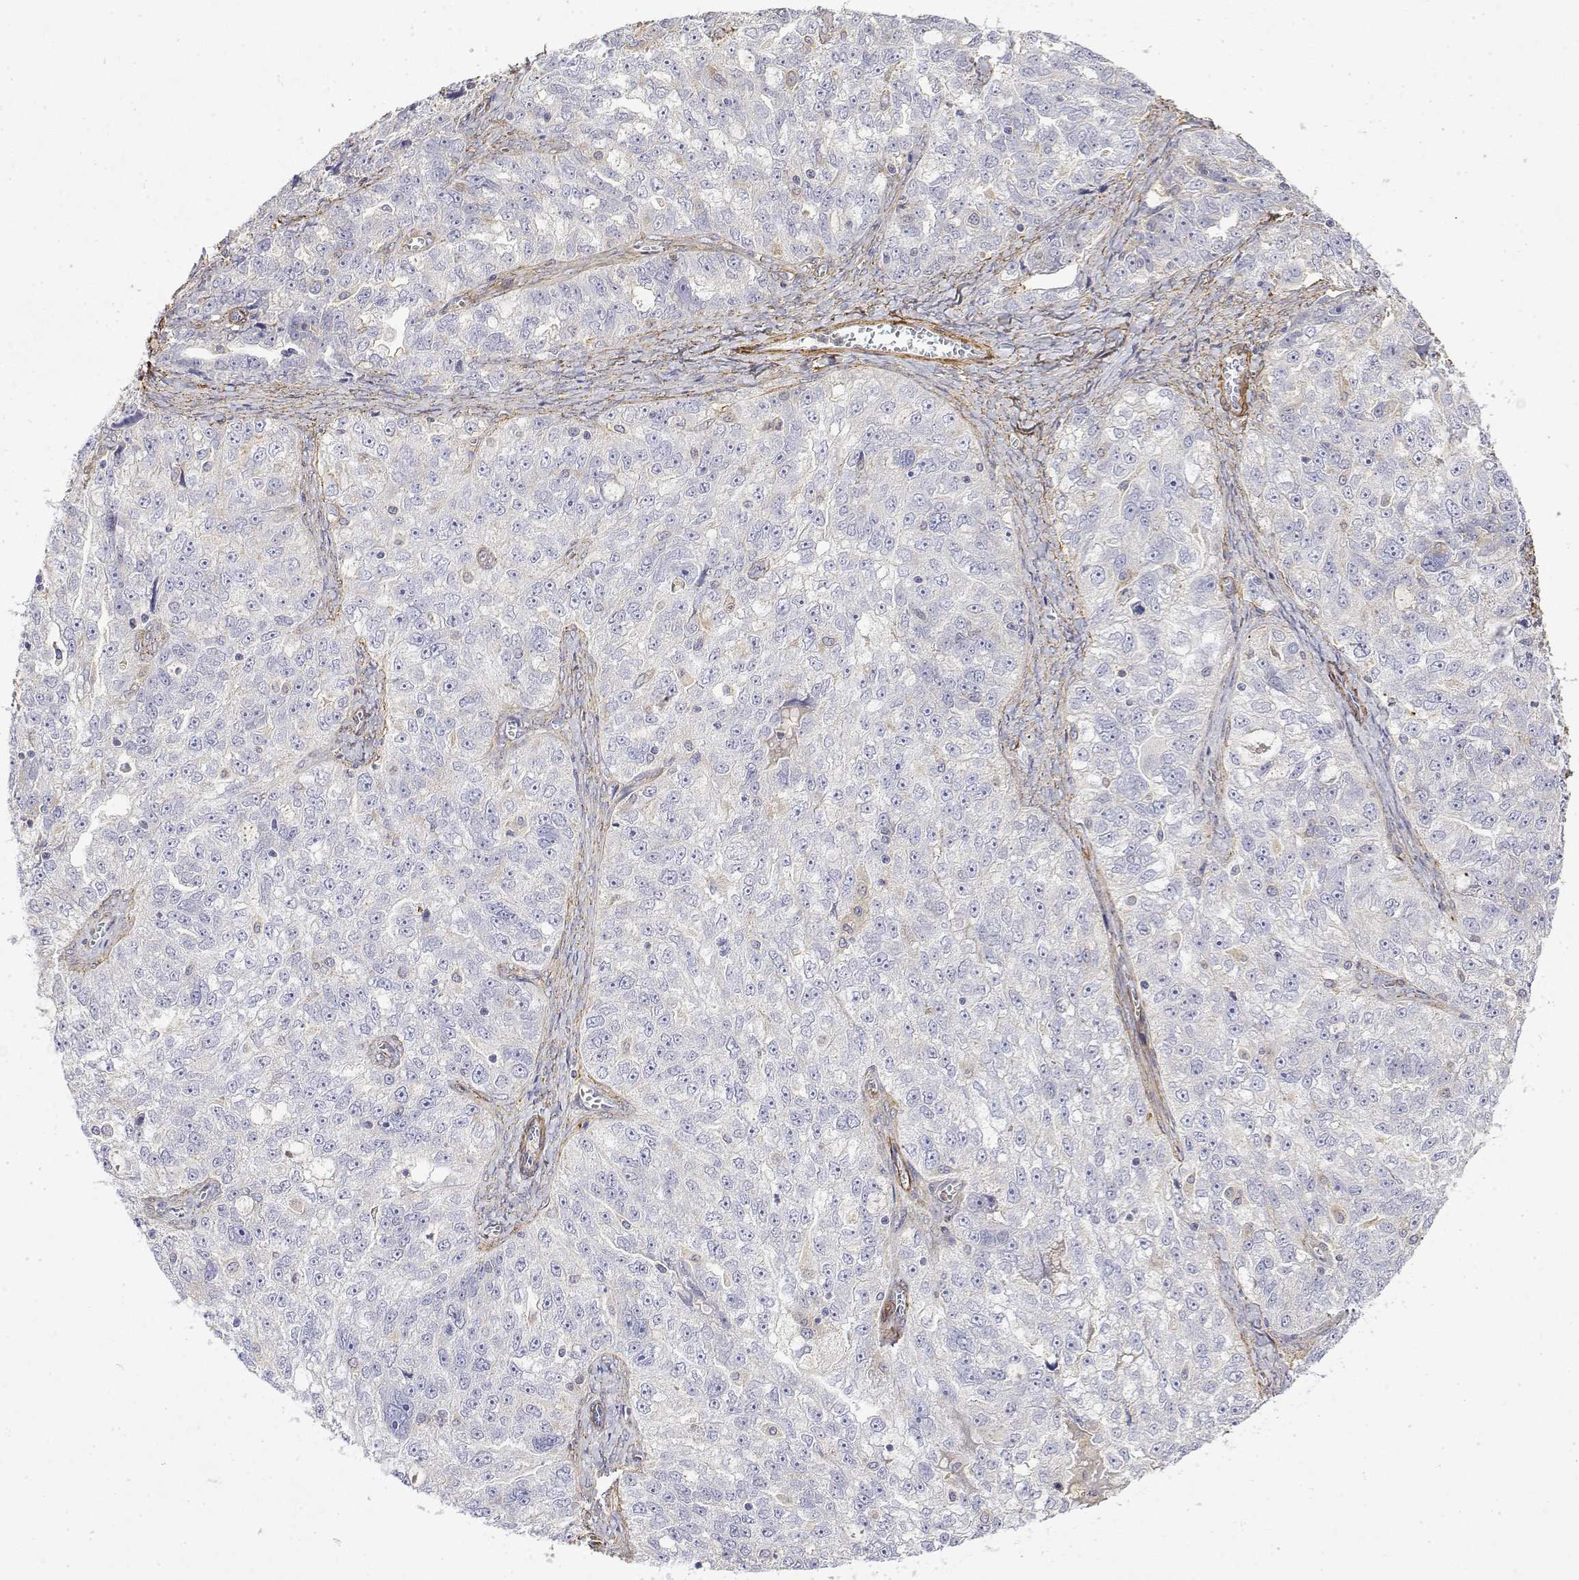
{"staining": {"intensity": "negative", "quantity": "none", "location": "none"}, "tissue": "ovarian cancer", "cell_type": "Tumor cells", "image_type": "cancer", "snomed": [{"axis": "morphology", "description": "Cystadenocarcinoma, serous, NOS"}, {"axis": "topography", "description": "Ovary"}], "caption": "Immunohistochemical staining of ovarian cancer displays no significant expression in tumor cells. The staining was performed using DAB to visualize the protein expression in brown, while the nuclei were stained in blue with hematoxylin (Magnification: 20x).", "gene": "SOWAHD", "patient": {"sex": "female", "age": 51}}